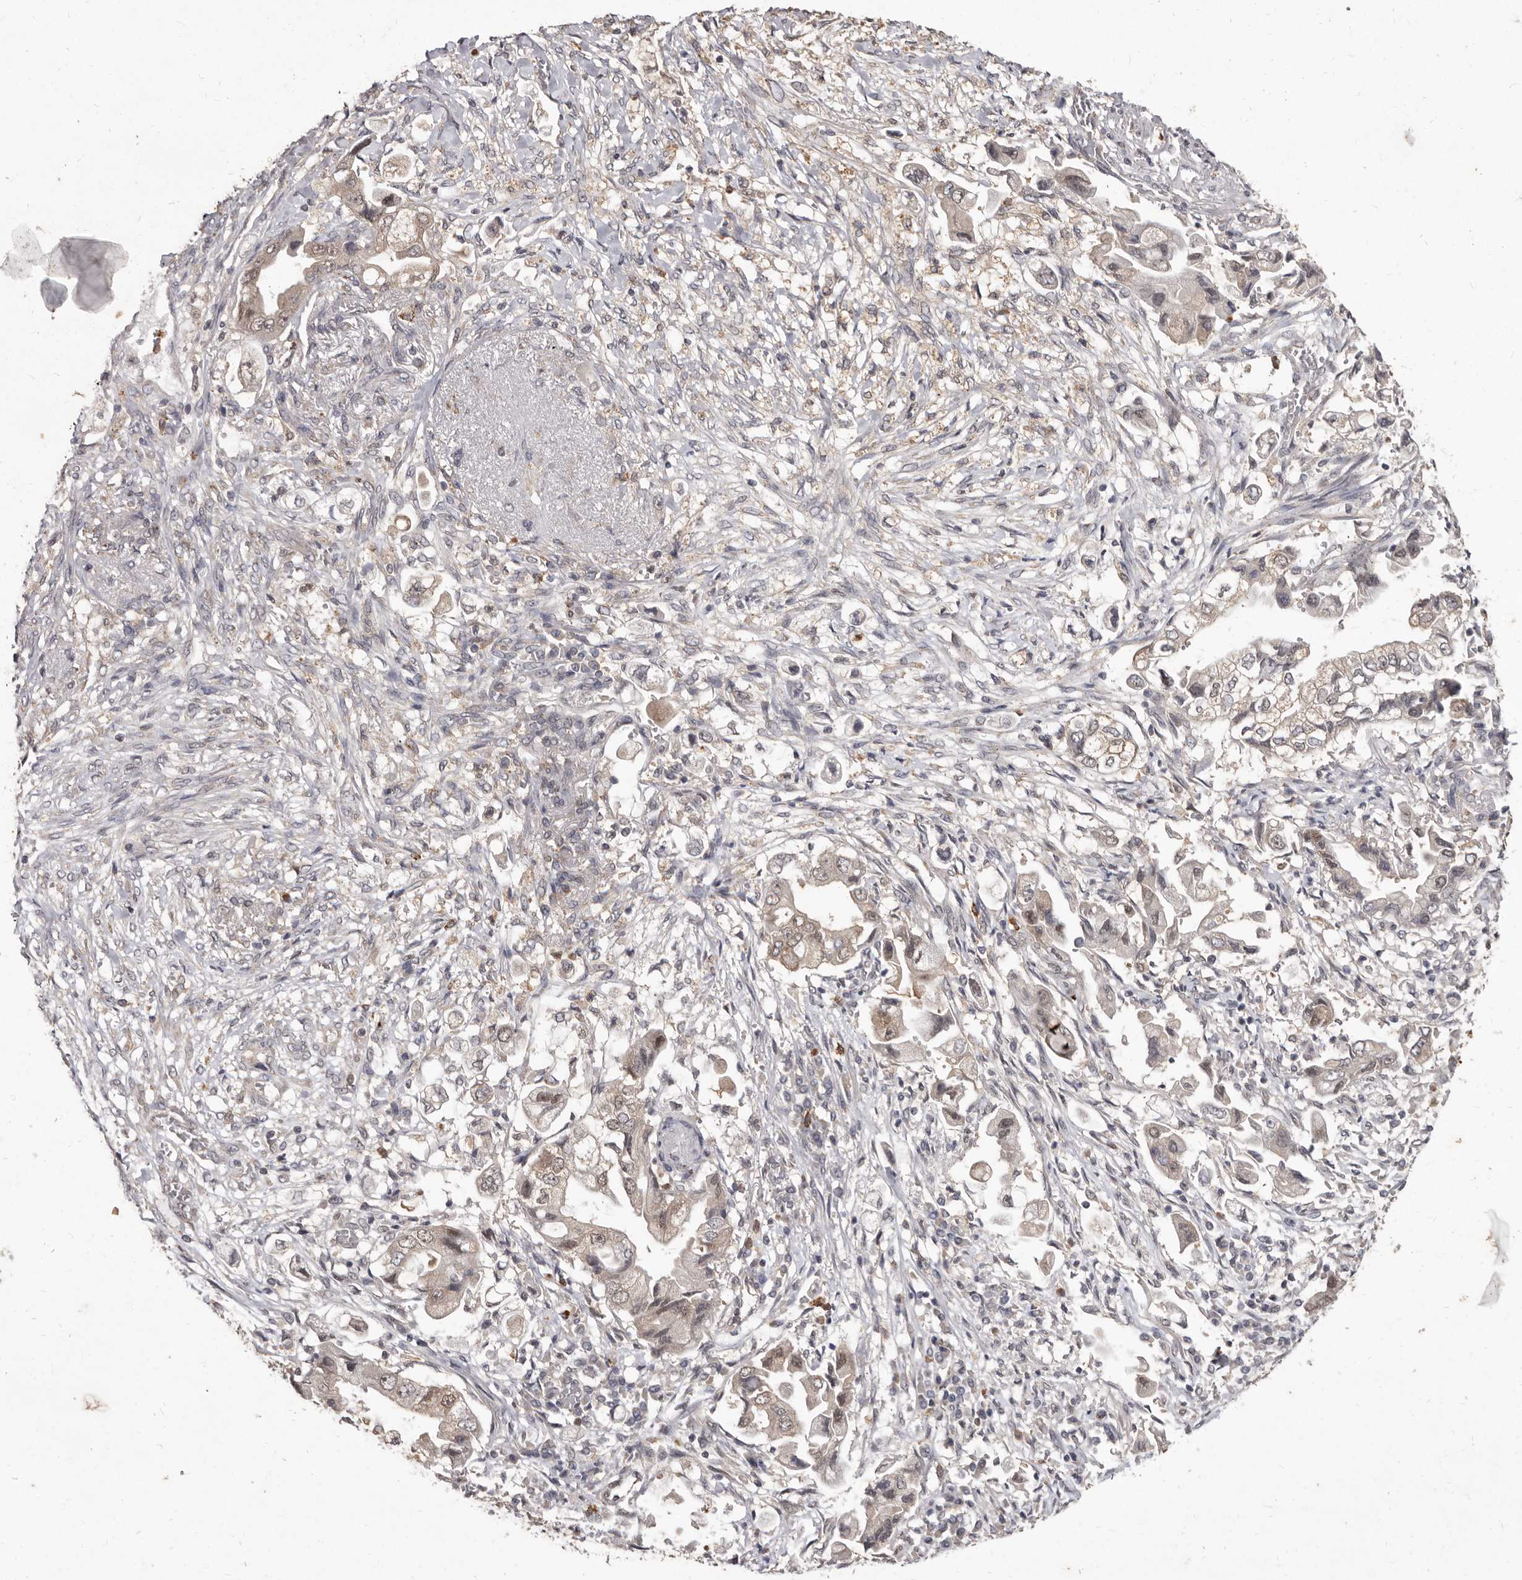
{"staining": {"intensity": "weak", "quantity": "<25%", "location": "cytoplasmic/membranous,nuclear"}, "tissue": "stomach cancer", "cell_type": "Tumor cells", "image_type": "cancer", "snomed": [{"axis": "morphology", "description": "Adenocarcinoma, NOS"}, {"axis": "topography", "description": "Stomach"}], "caption": "Photomicrograph shows no significant protein positivity in tumor cells of stomach cancer (adenocarcinoma).", "gene": "ACLY", "patient": {"sex": "male", "age": 62}}